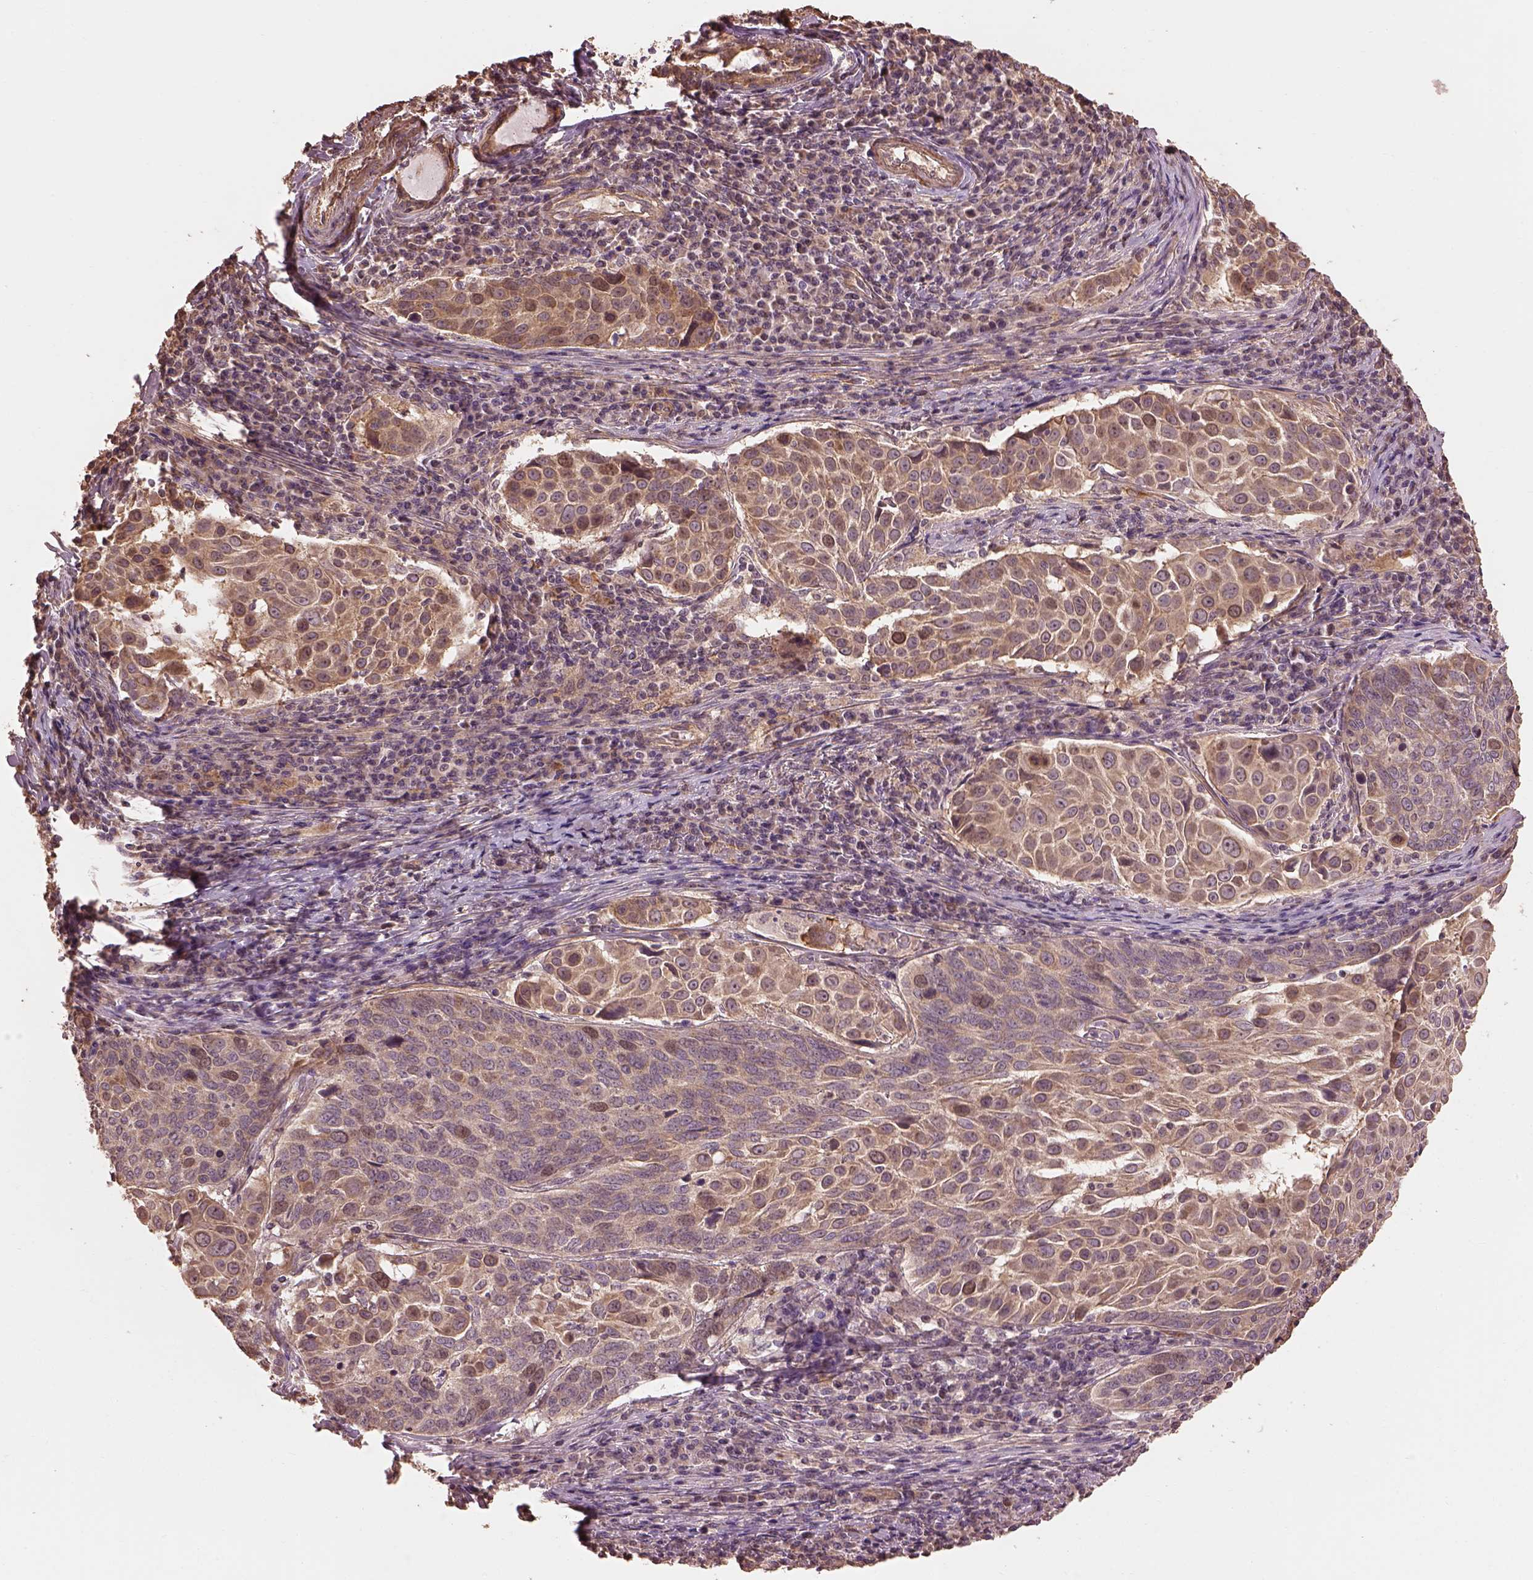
{"staining": {"intensity": "moderate", "quantity": ">75%", "location": "cytoplasmic/membranous"}, "tissue": "lung cancer", "cell_type": "Tumor cells", "image_type": "cancer", "snomed": [{"axis": "morphology", "description": "Squamous cell carcinoma, NOS"}, {"axis": "topography", "description": "Lung"}], "caption": "Squamous cell carcinoma (lung) stained for a protein (brown) reveals moderate cytoplasmic/membranous positive positivity in about >75% of tumor cells.", "gene": "METTL4", "patient": {"sex": "male", "age": 57}}